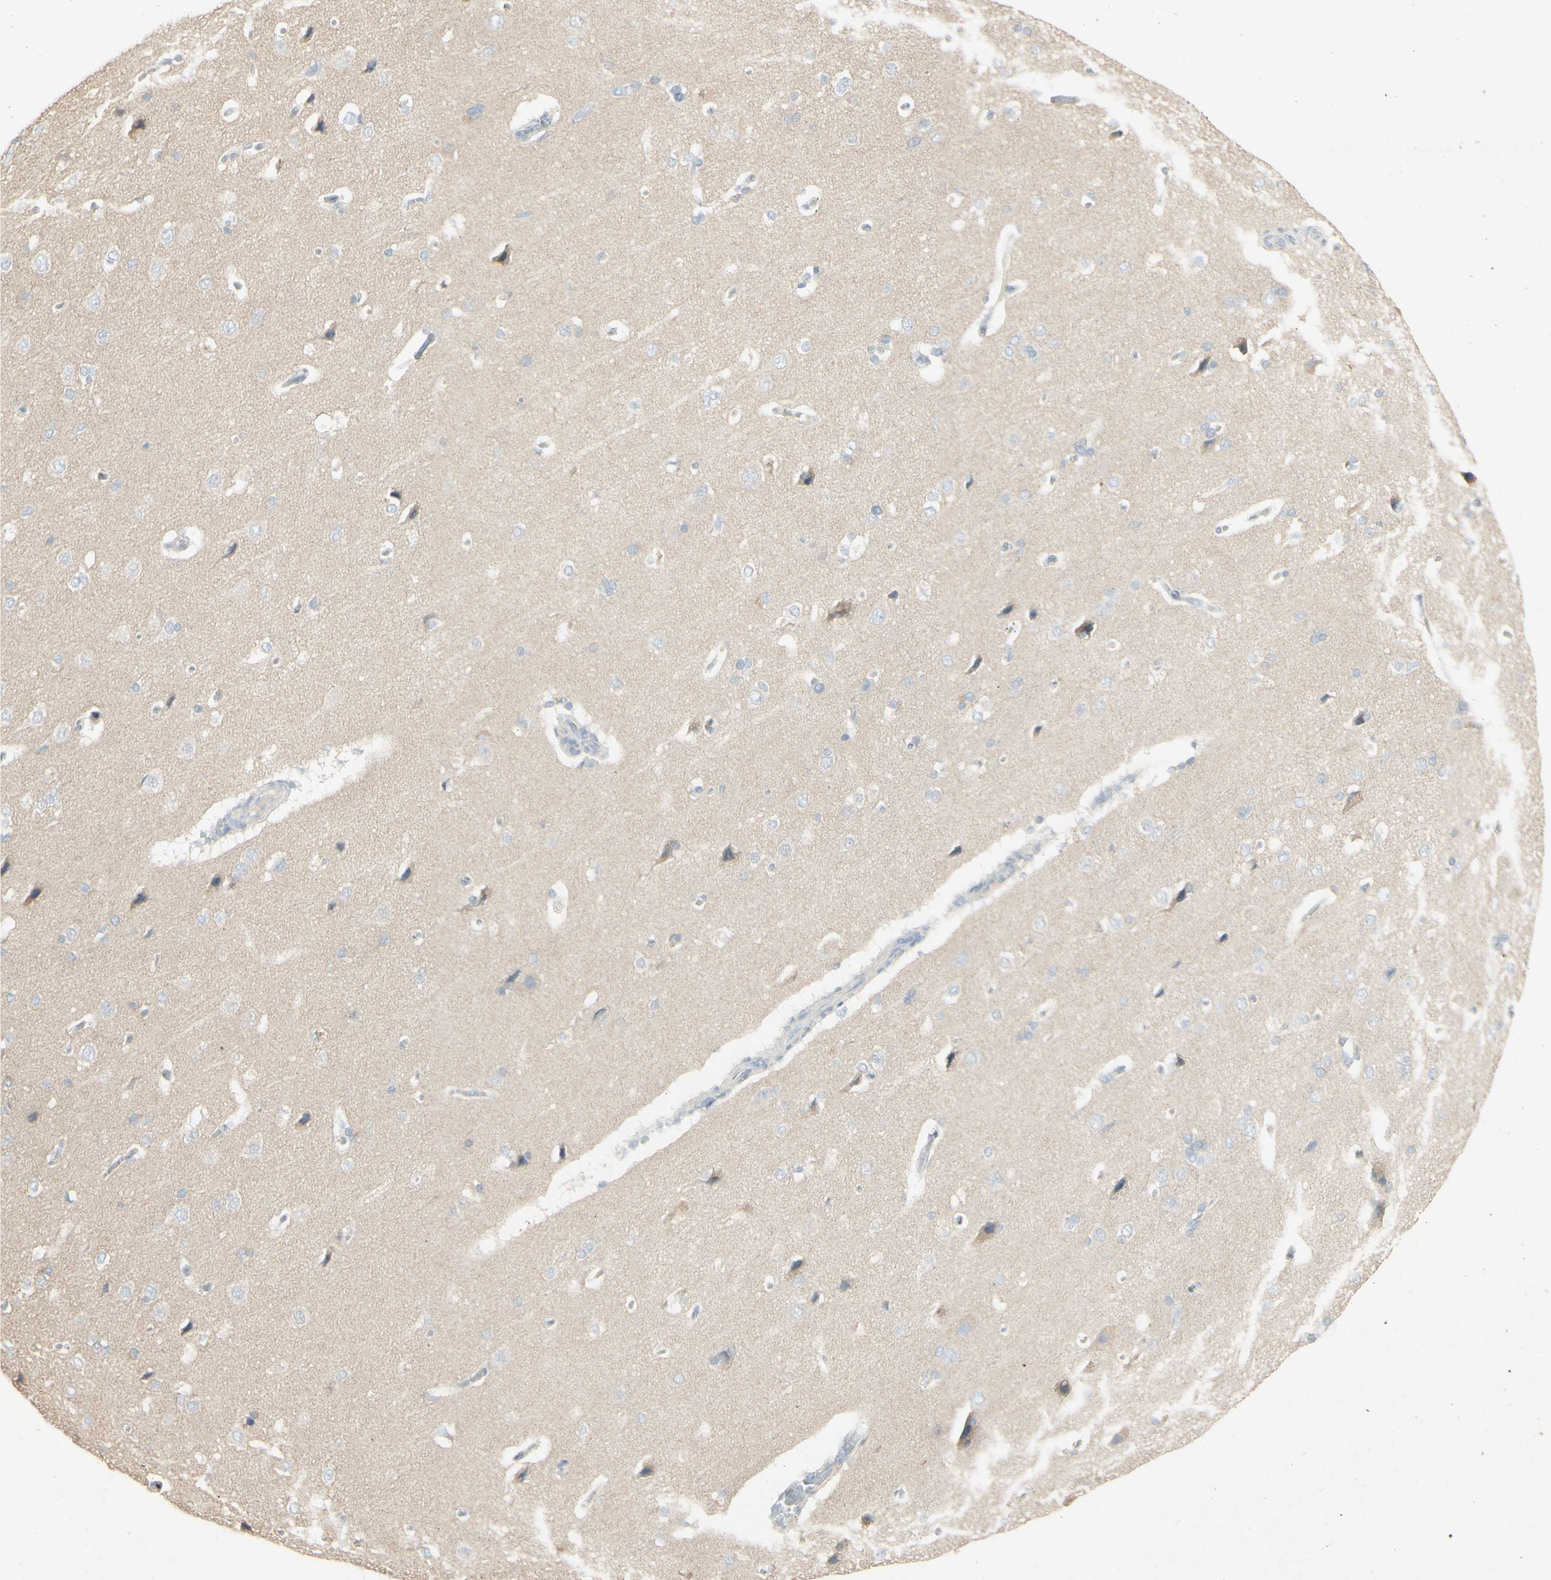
{"staining": {"intensity": "negative", "quantity": "none", "location": "none"}, "tissue": "cerebral cortex", "cell_type": "Endothelial cells", "image_type": "normal", "snomed": [{"axis": "morphology", "description": "Normal tissue, NOS"}, {"axis": "topography", "description": "Cerebral cortex"}], "caption": "IHC of benign human cerebral cortex reveals no positivity in endothelial cells.", "gene": "ATP6V1B1", "patient": {"sex": "male", "age": 62}}